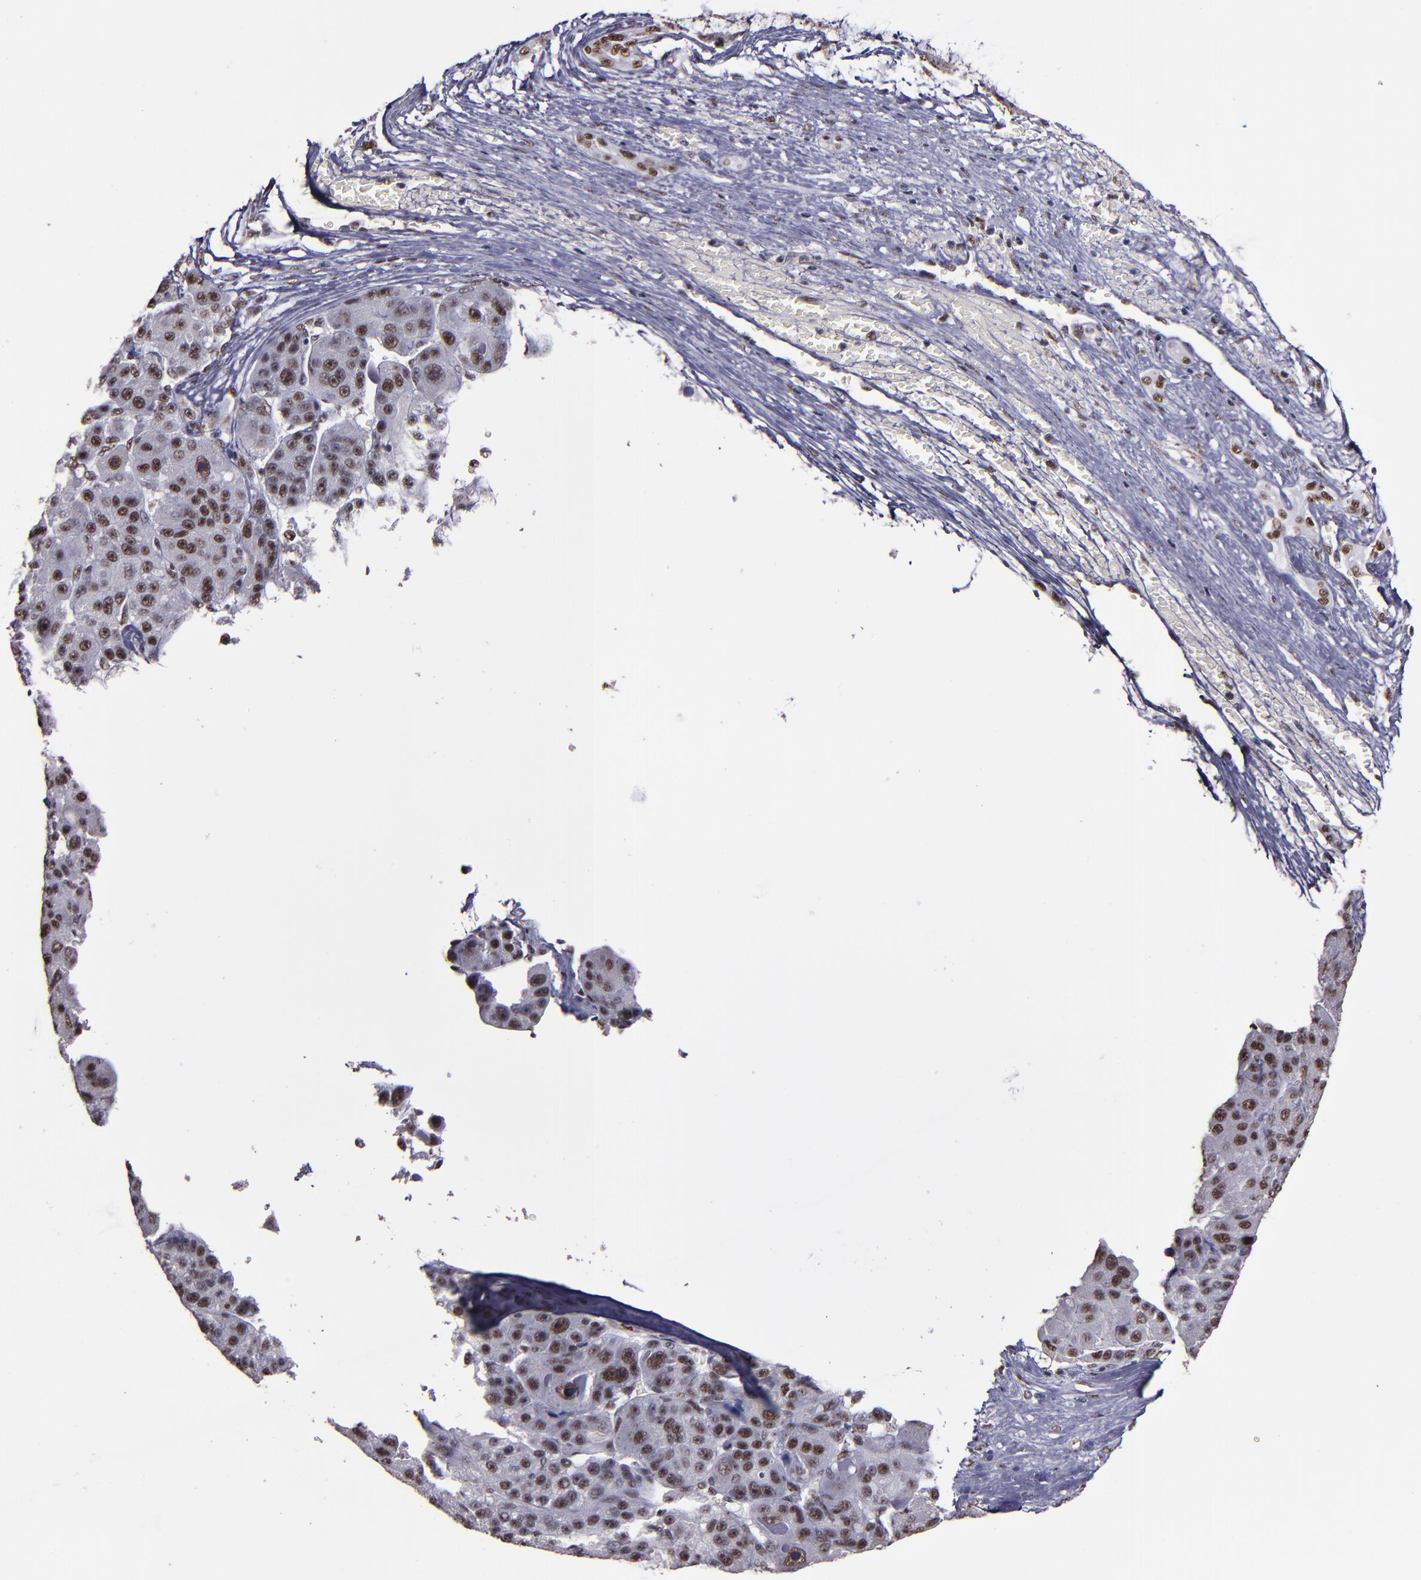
{"staining": {"intensity": "strong", "quantity": ">75%", "location": "nuclear"}, "tissue": "liver cancer", "cell_type": "Tumor cells", "image_type": "cancer", "snomed": [{"axis": "morphology", "description": "Carcinoma, Hepatocellular, NOS"}, {"axis": "topography", "description": "Liver"}], "caption": "There is high levels of strong nuclear expression in tumor cells of hepatocellular carcinoma (liver), as demonstrated by immunohistochemical staining (brown color).", "gene": "PPP4R3A", "patient": {"sex": "male", "age": 76}}